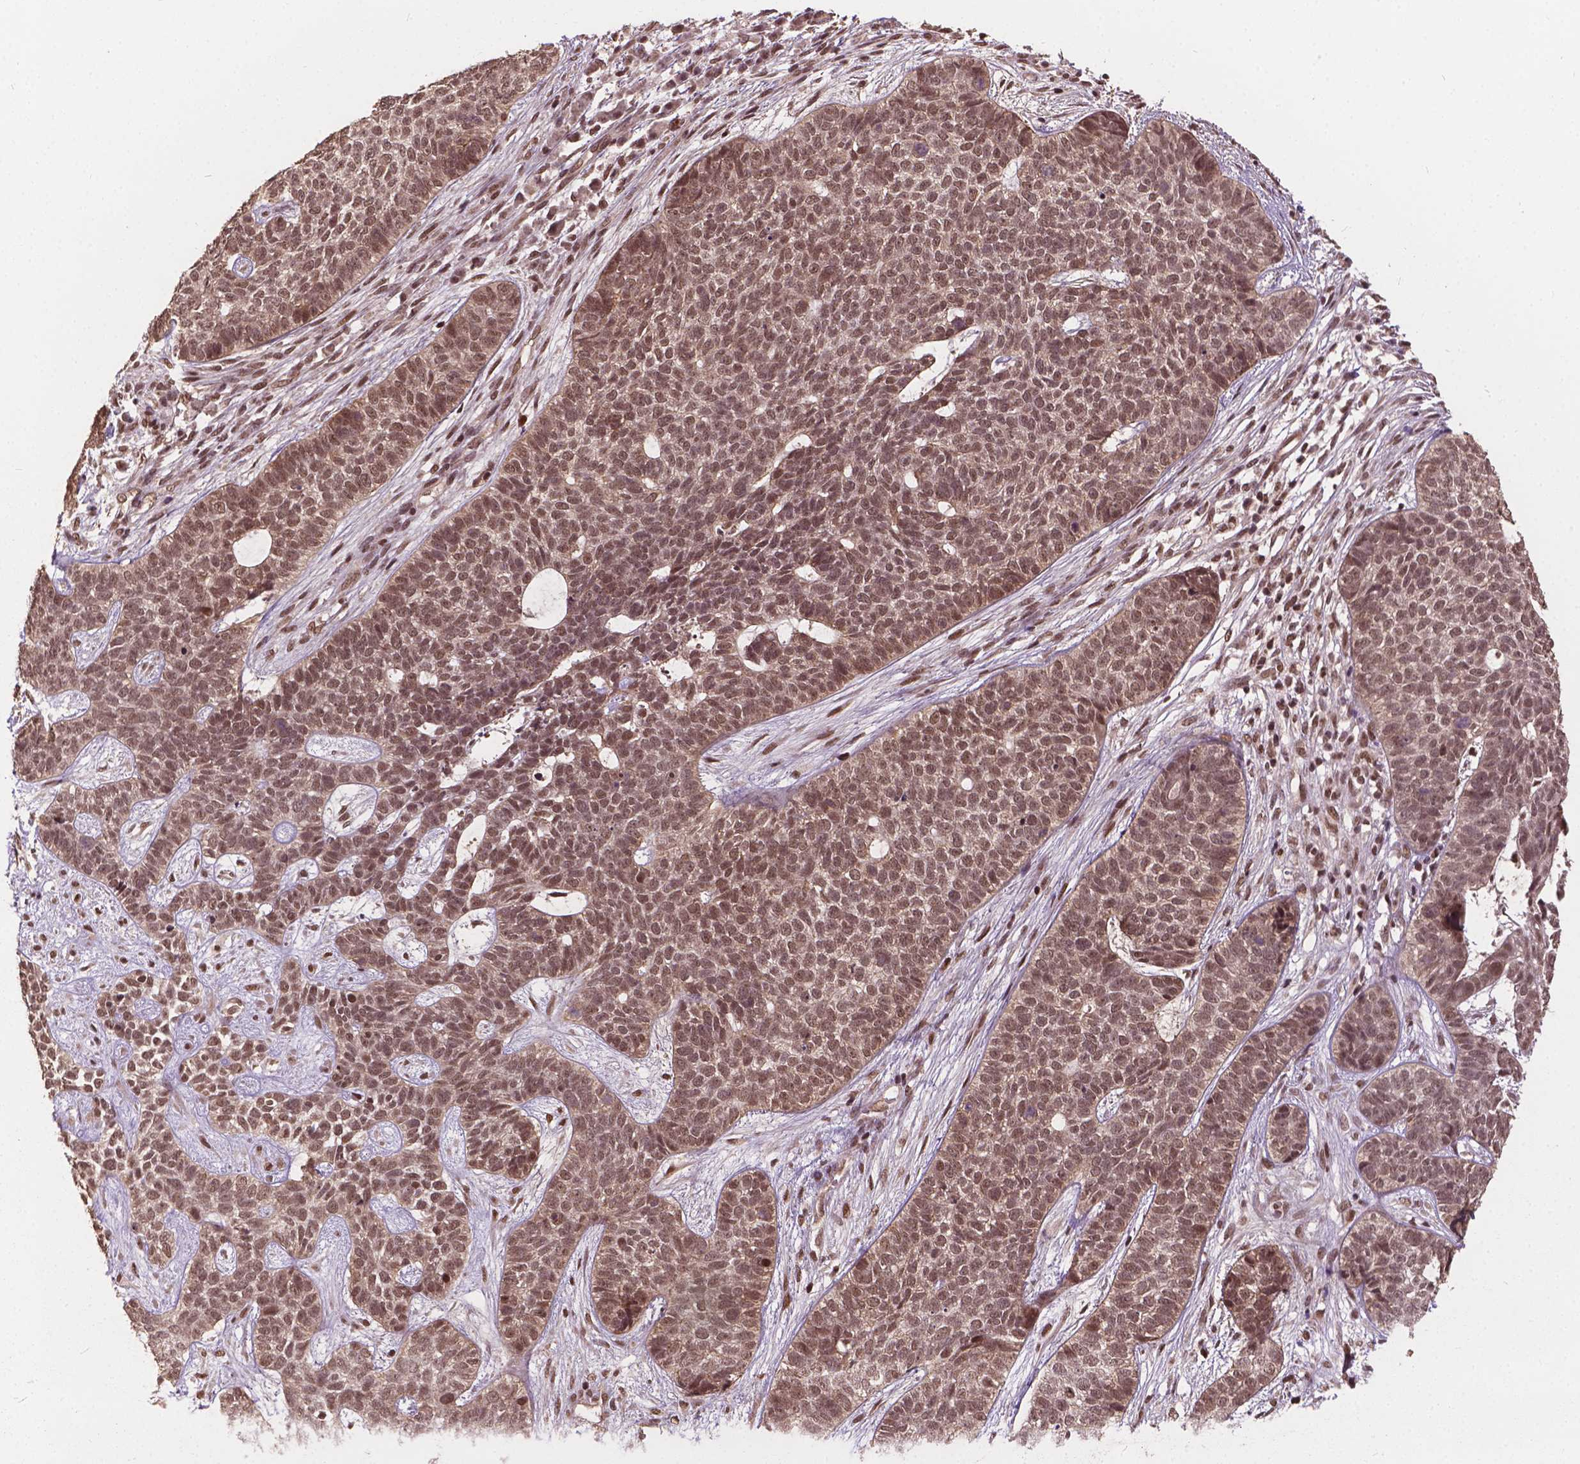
{"staining": {"intensity": "moderate", "quantity": ">75%", "location": "cytoplasmic/membranous,nuclear"}, "tissue": "skin cancer", "cell_type": "Tumor cells", "image_type": "cancer", "snomed": [{"axis": "morphology", "description": "Basal cell carcinoma"}, {"axis": "topography", "description": "Skin"}], "caption": "Skin cancer (basal cell carcinoma) stained with IHC exhibits moderate cytoplasmic/membranous and nuclear positivity in approximately >75% of tumor cells.", "gene": "GPS2", "patient": {"sex": "female", "age": 69}}